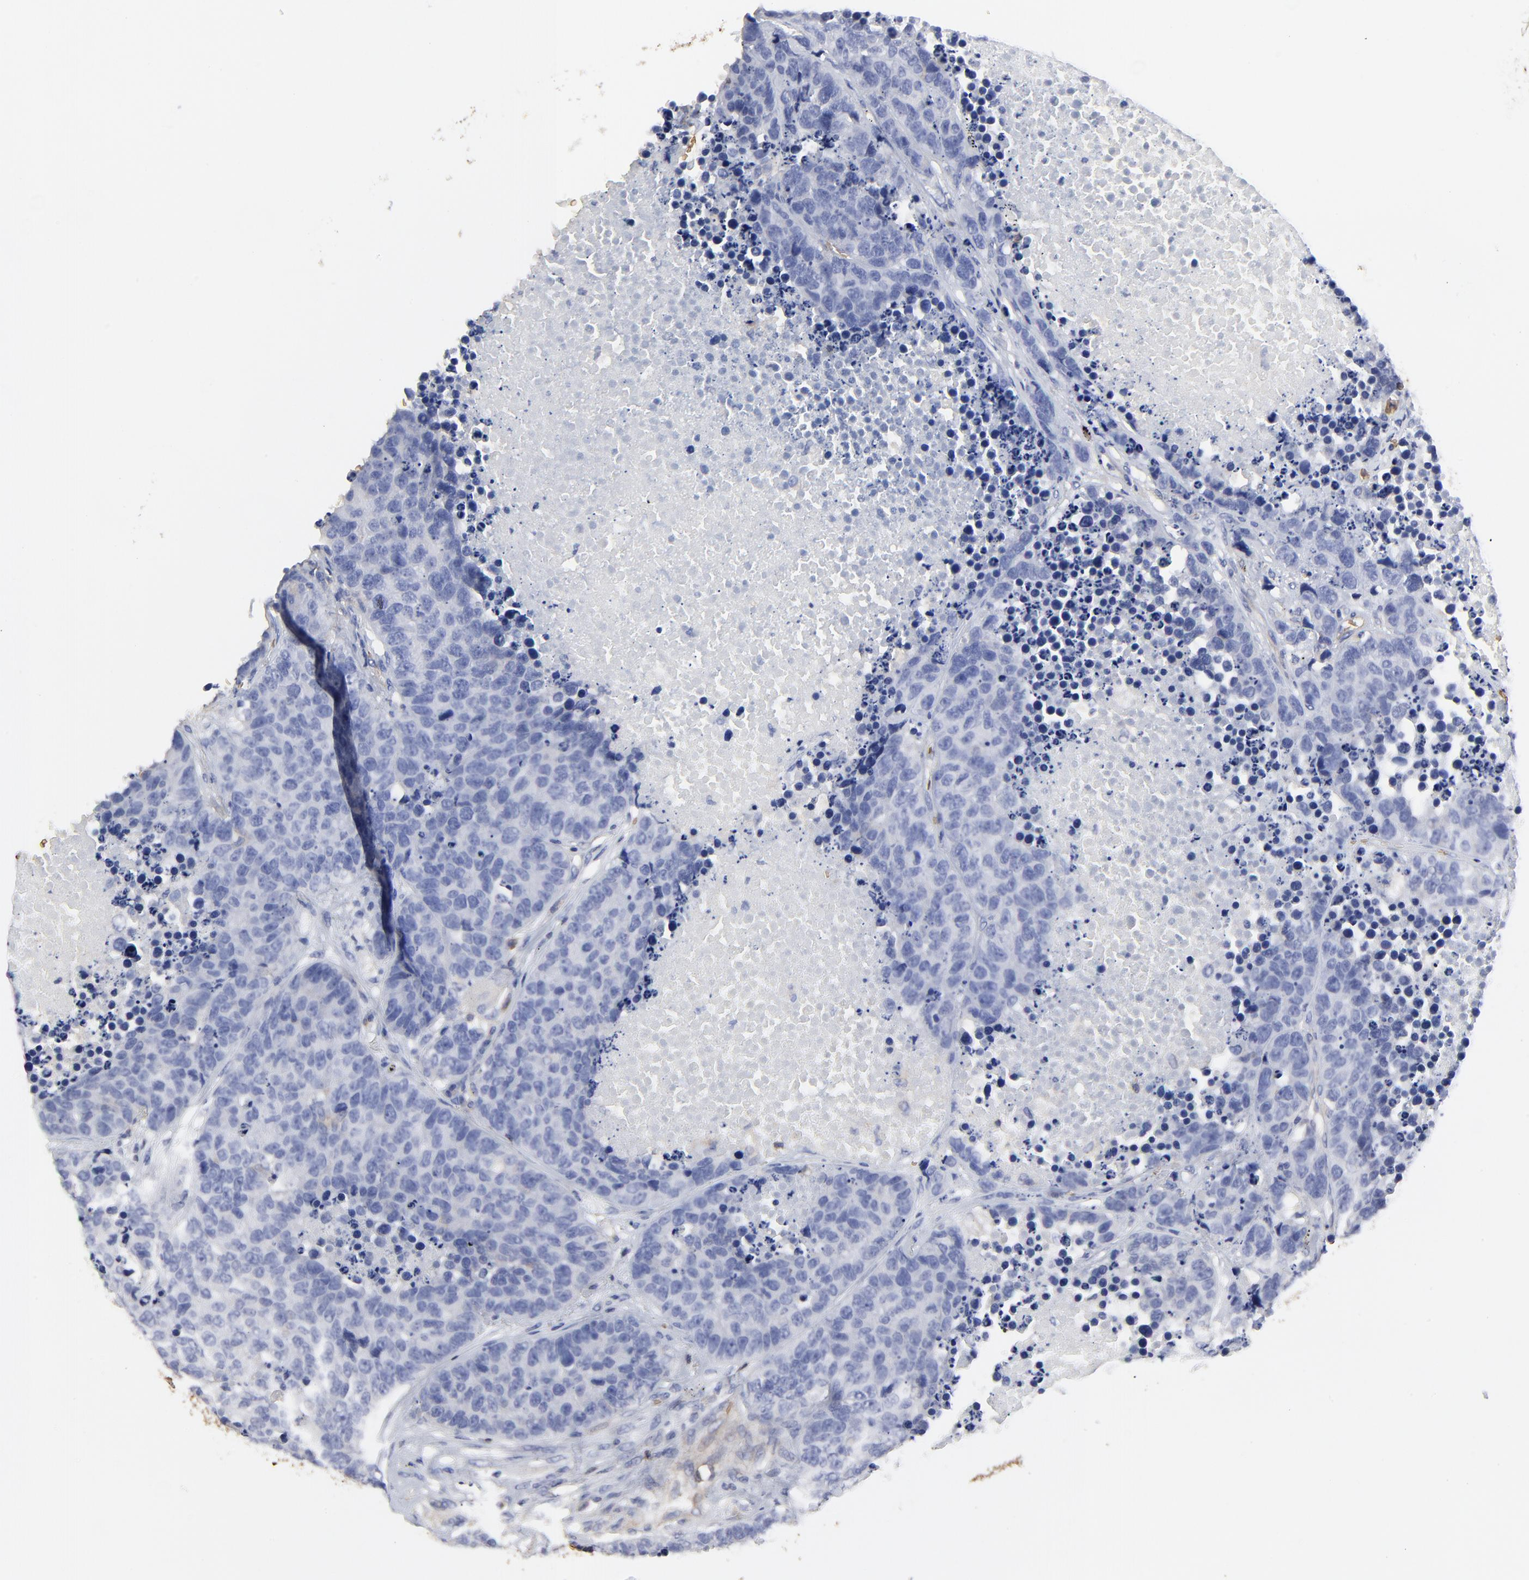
{"staining": {"intensity": "negative", "quantity": "none", "location": "none"}, "tissue": "carcinoid", "cell_type": "Tumor cells", "image_type": "cancer", "snomed": [{"axis": "morphology", "description": "Carcinoid, malignant, NOS"}, {"axis": "topography", "description": "Lung"}], "caption": "Tumor cells show no significant protein positivity in malignant carcinoid.", "gene": "PAG1", "patient": {"sex": "male", "age": 60}}